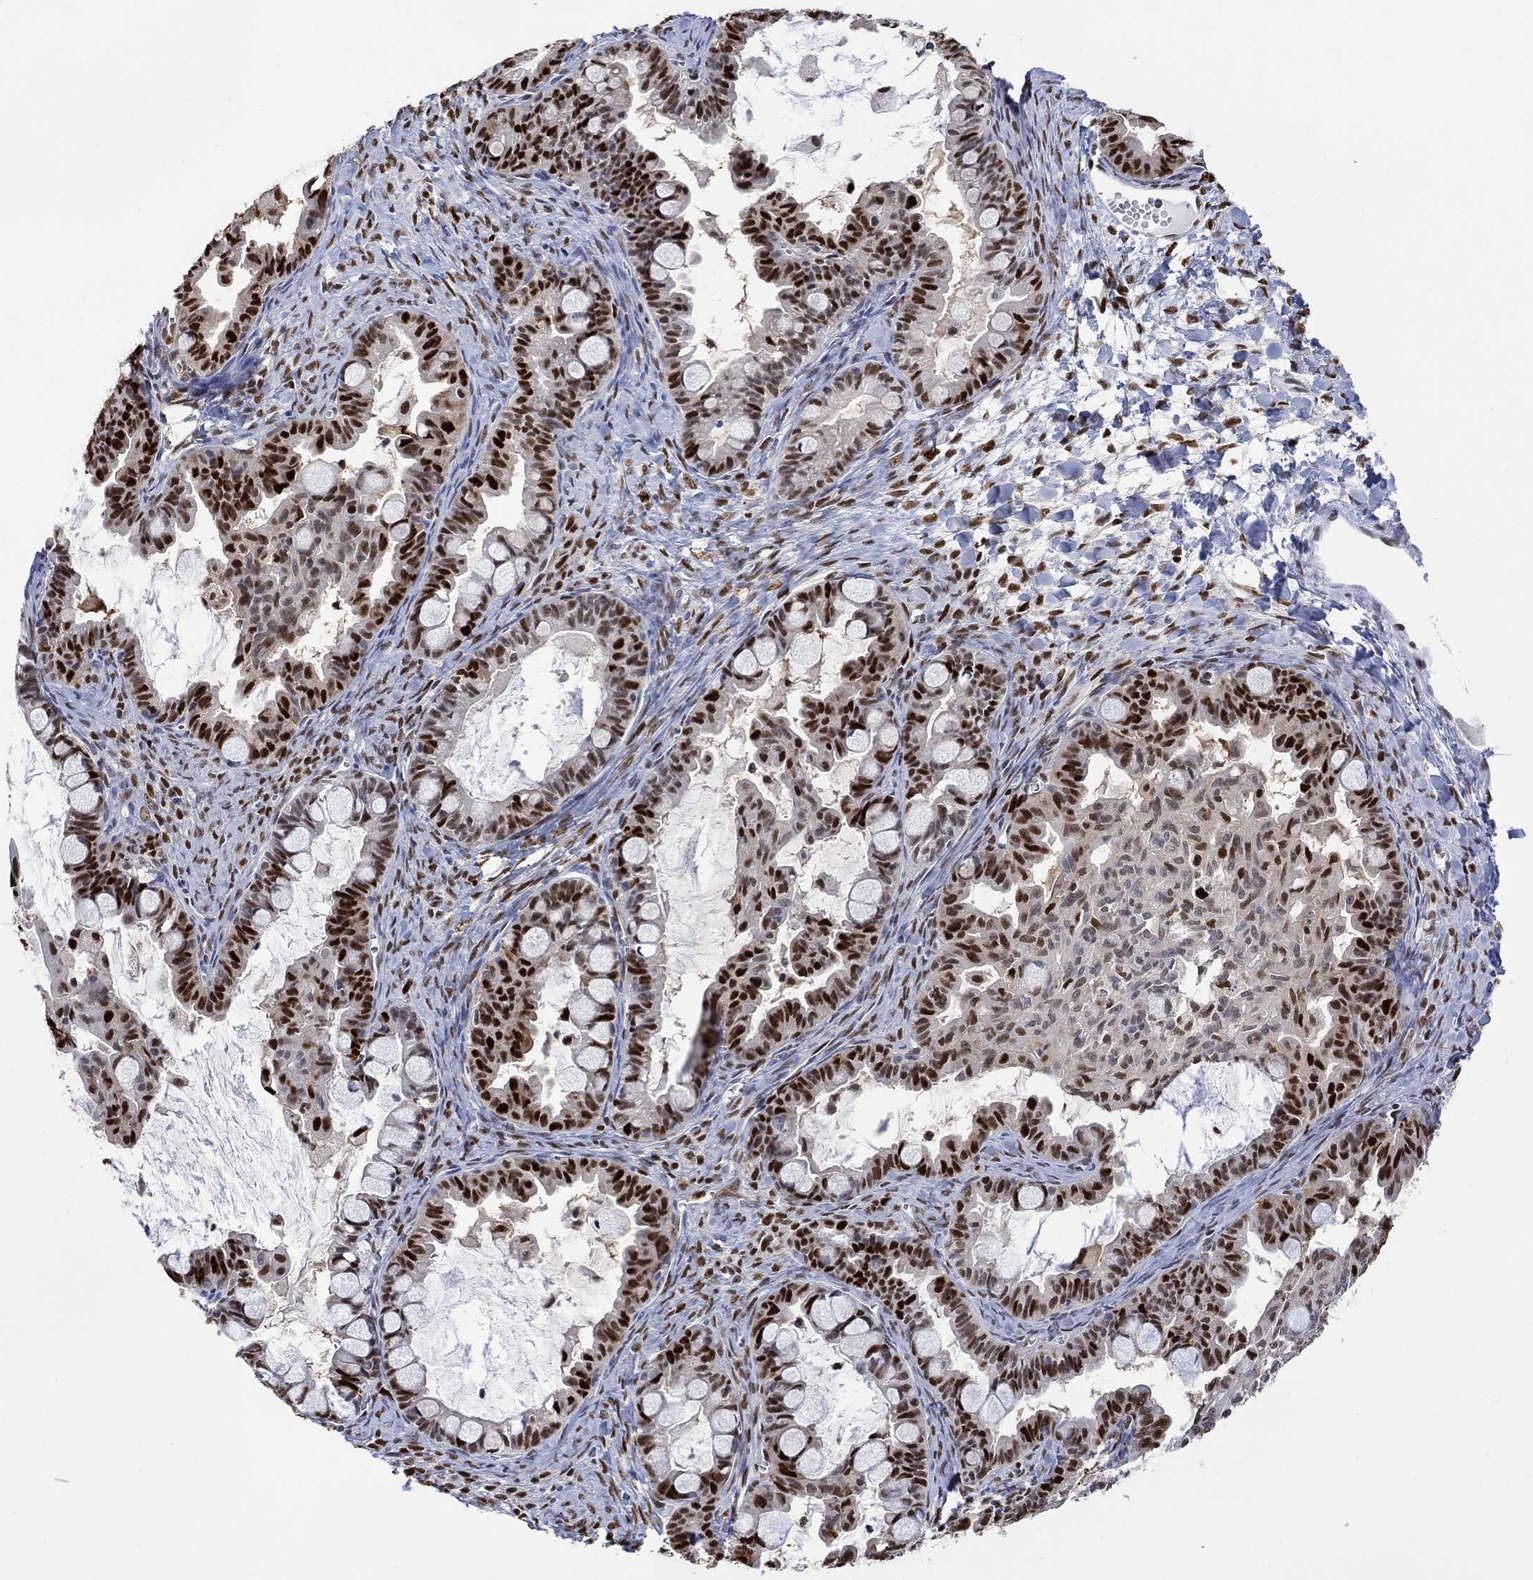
{"staining": {"intensity": "strong", "quantity": ">75%", "location": "nuclear"}, "tissue": "ovarian cancer", "cell_type": "Tumor cells", "image_type": "cancer", "snomed": [{"axis": "morphology", "description": "Cystadenocarcinoma, mucinous, NOS"}, {"axis": "topography", "description": "Ovary"}], "caption": "The histopathology image reveals a brown stain indicating the presence of a protein in the nuclear of tumor cells in ovarian cancer.", "gene": "RAD54L2", "patient": {"sex": "female", "age": 63}}